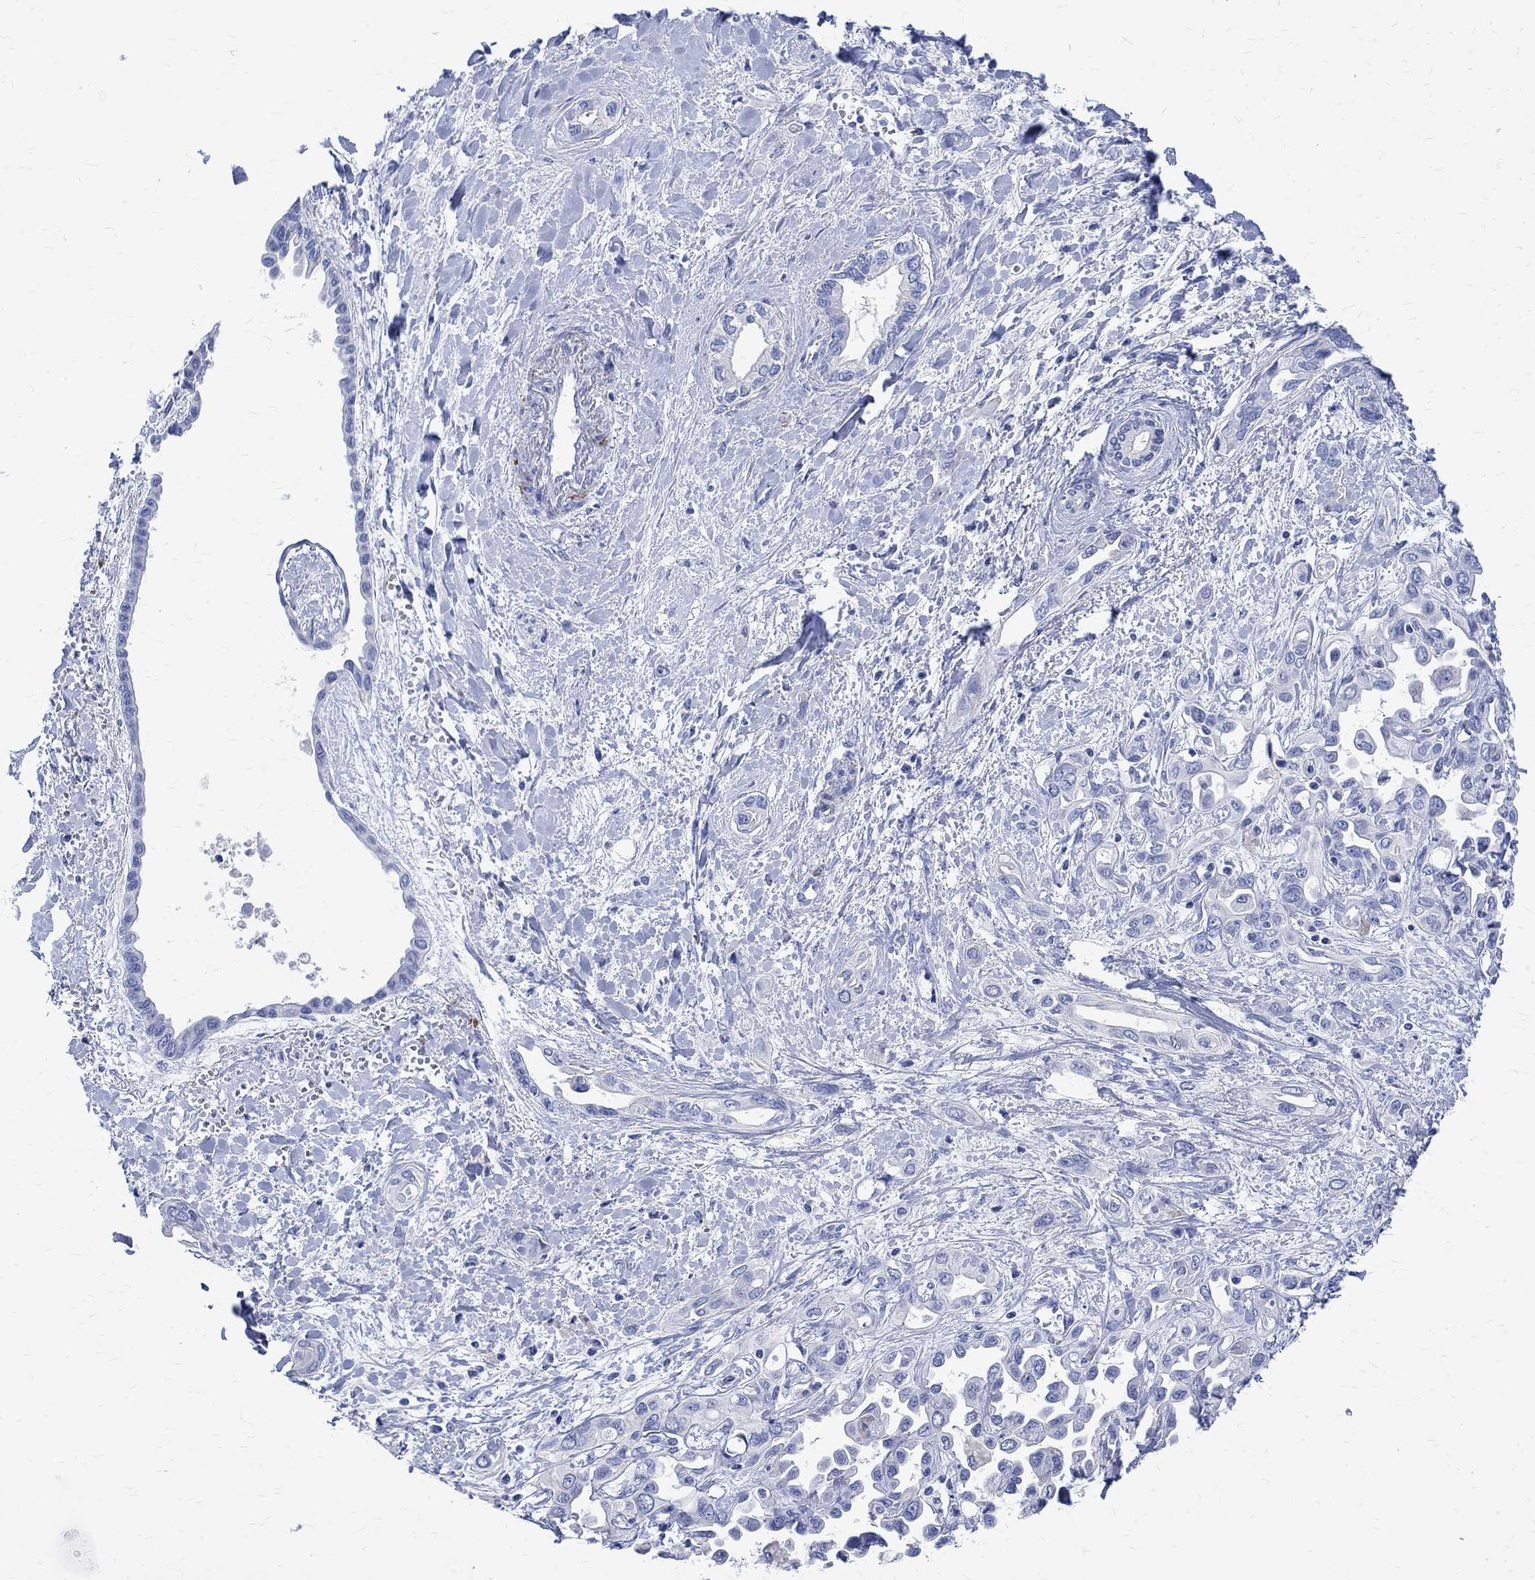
{"staining": {"intensity": "negative", "quantity": "none", "location": "none"}, "tissue": "liver cancer", "cell_type": "Tumor cells", "image_type": "cancer", "snomed": [{"axis": "morphology", "description": "Cholangiocarcinoma"}, {"axis": "topography", "description": "Liver"}], "caption": "DAB (3,3'-diaminobenzidine) immunohistochemical staining of human liver cancer displays no significant staining in tumor cells.", "gene": "PARVB", "patient": {"sex": "female", "age": 64}}